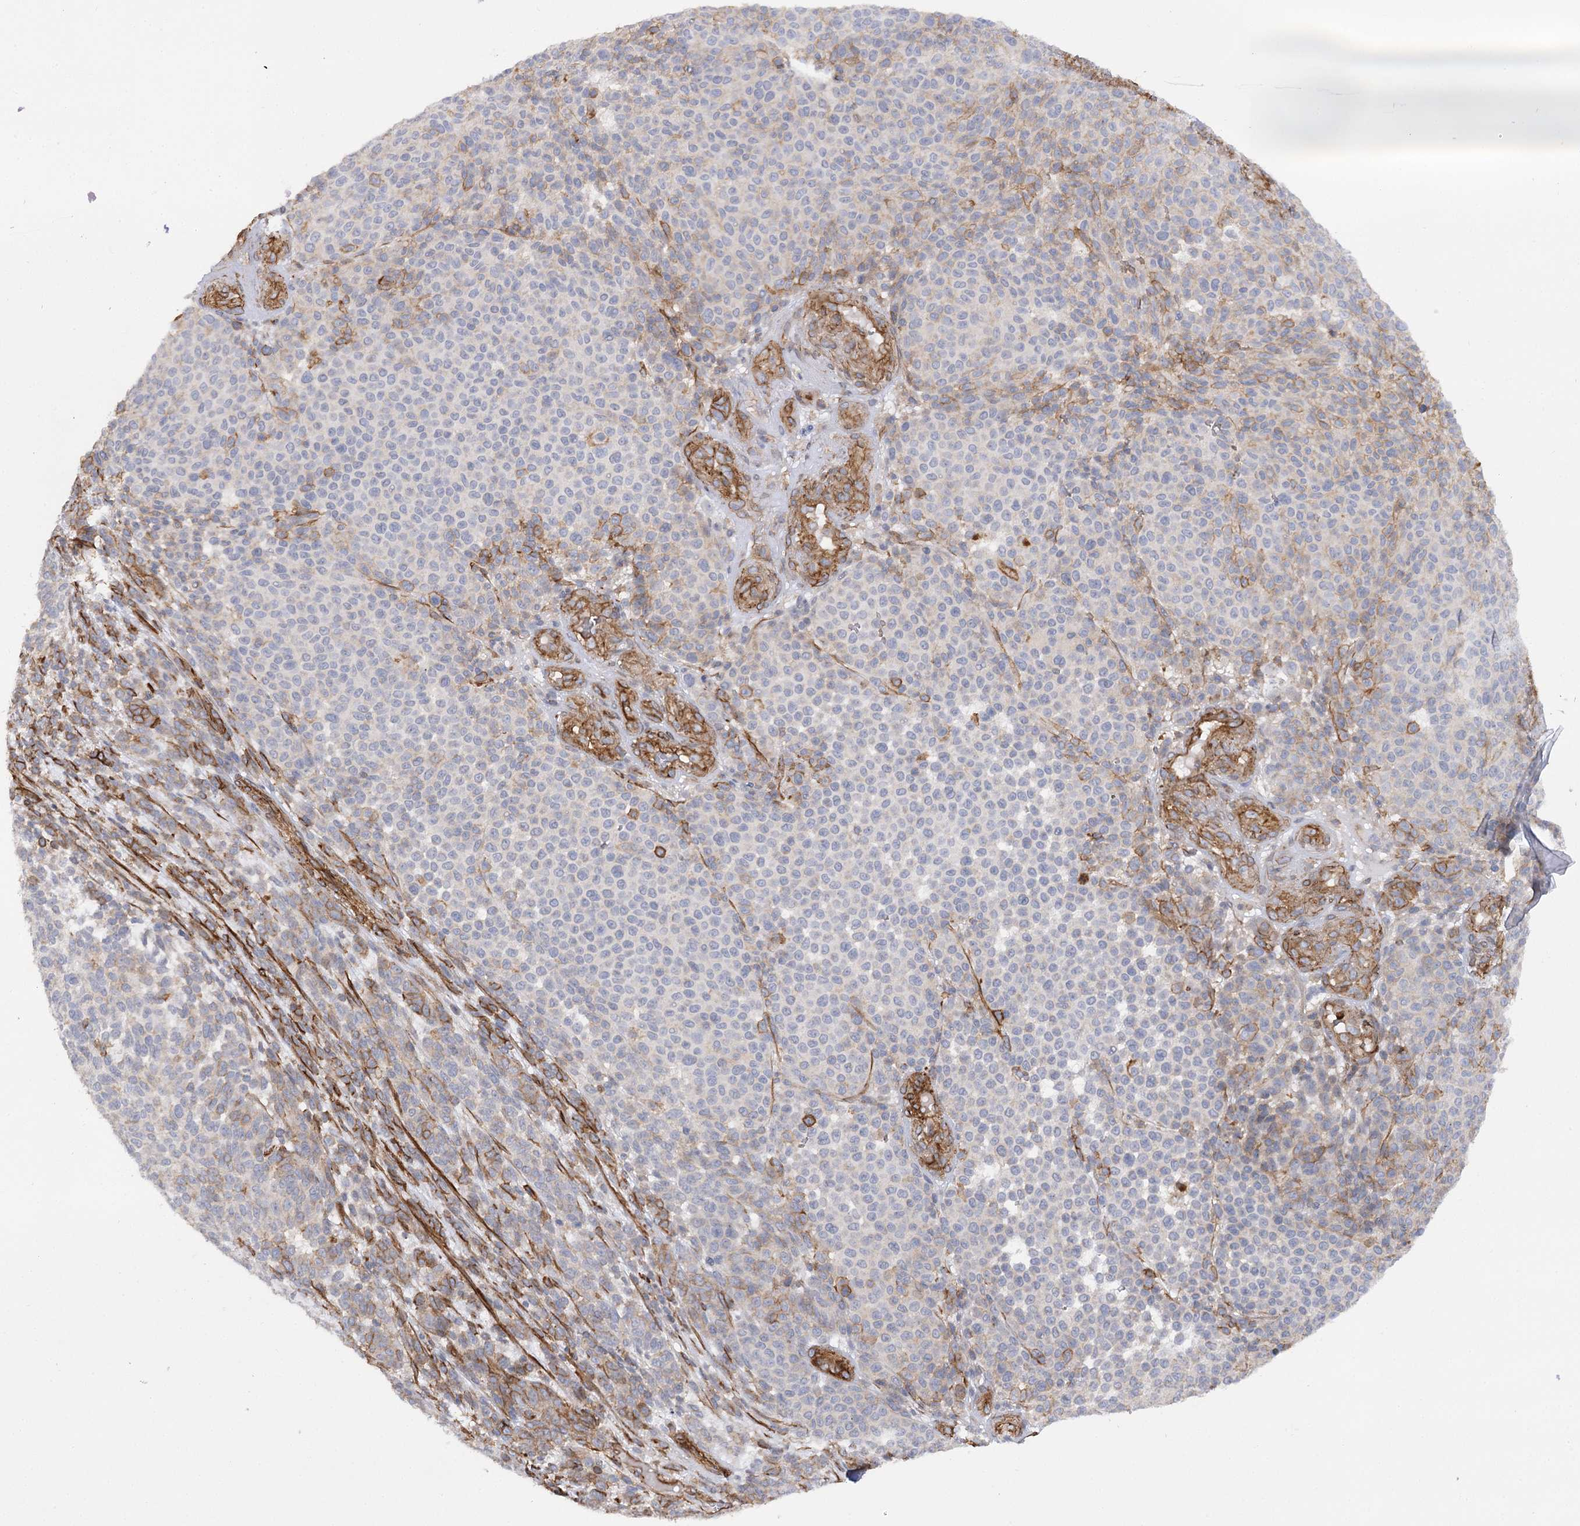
{"staining": {"intensity": "negative", "quantity": "none", "location": "none"}, "tissue": "melanoma", "cell_type": "Tumor cells", "image_type": "cancer", "snomed": [{"axis": "morphology", "description": "Malignant melanoma, NOS"}, {"axis": "topography", "description": "Skin"}], "caption": "High power microscopy micrograph of an immunohistochemistry (IHC) micrograph of malignant melanoma, revealing no significant expression in tumor cells. (Immunohistochemistry (ihc), brightfield microscopy, high magnification).", "gene": "SYNPO2", "patient": {"sex": "male", "age": 49}}